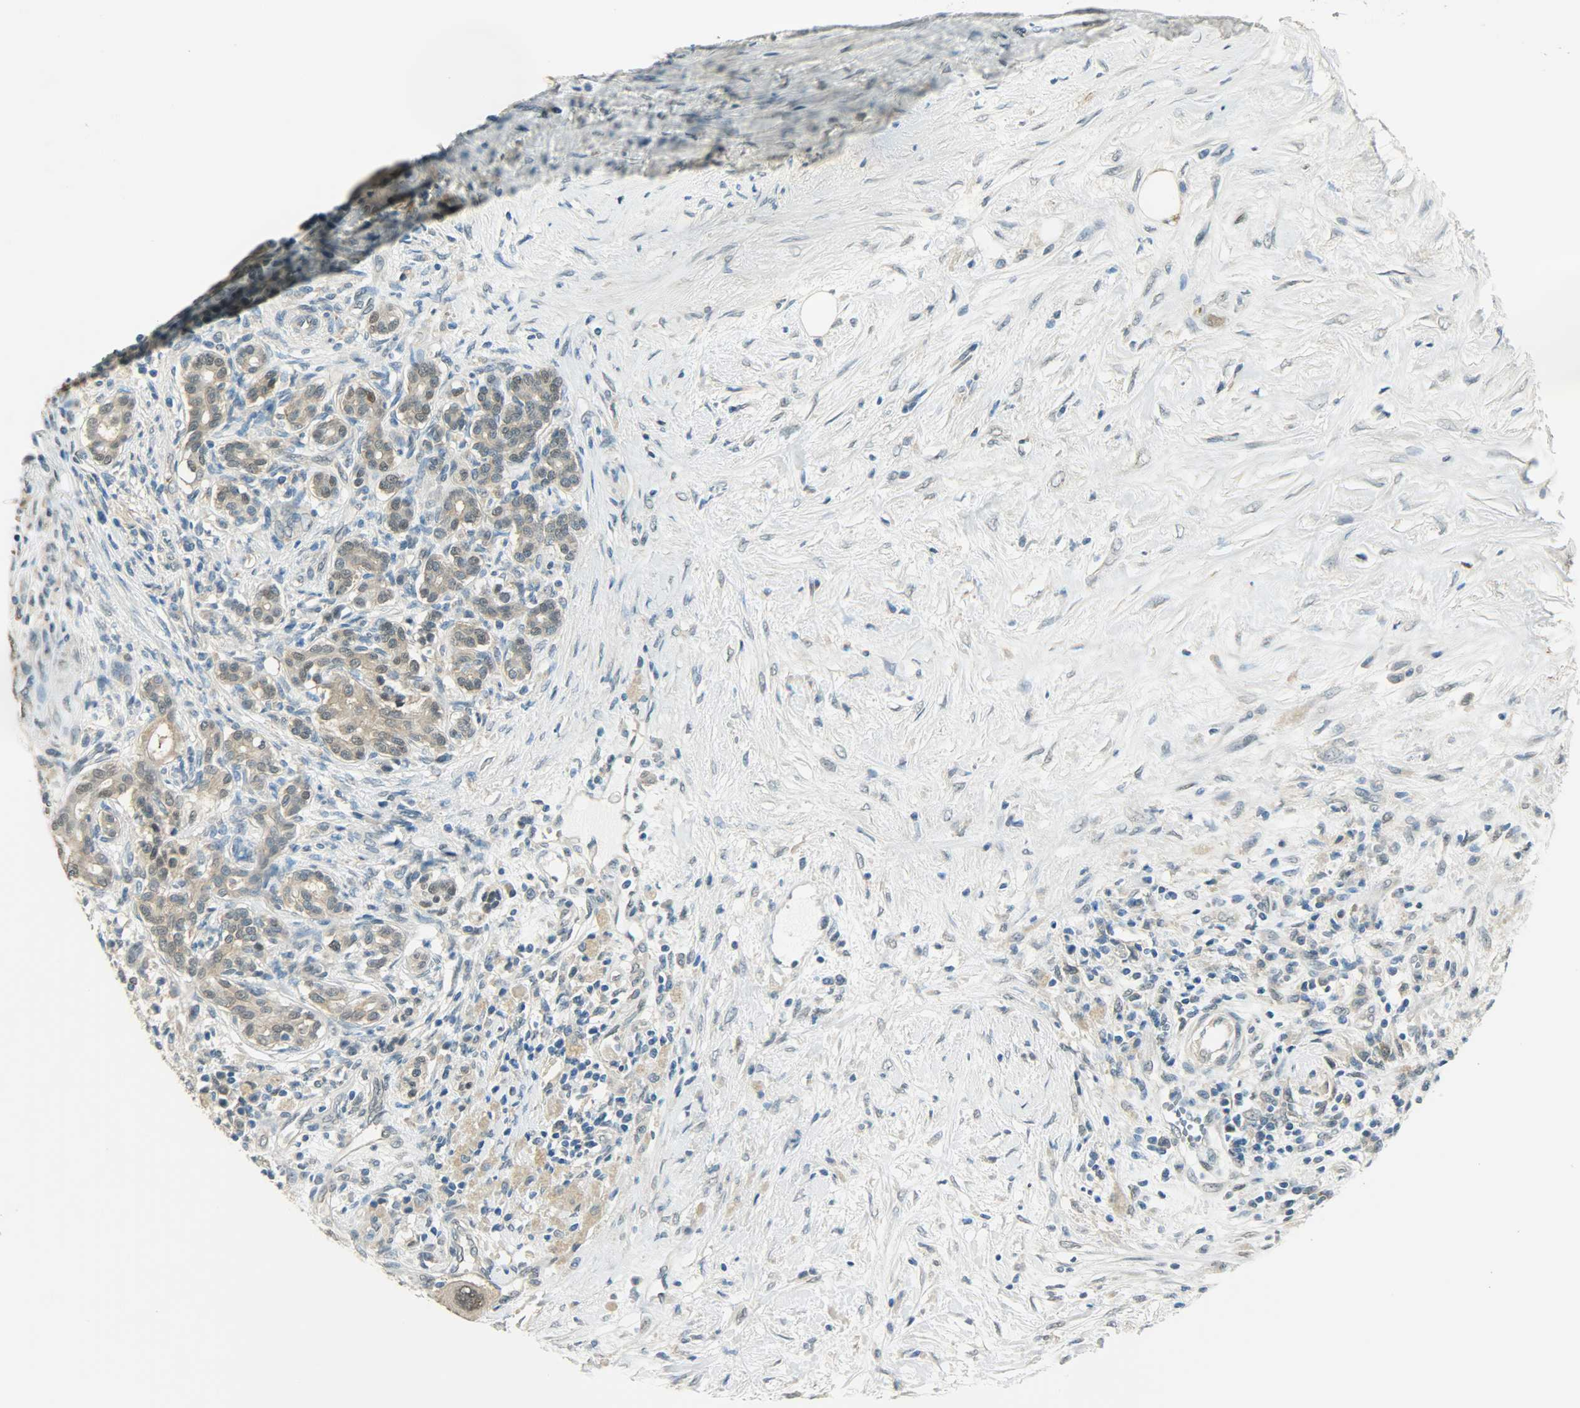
{"staining": {"intensity": "weak", "quantity": ">75%", "location": "cytoplasmic/membranous,nuclear"}, "tissue": "pancreatic cancer", "cell_type": "Tumor cells", "image_type": "cancer", "snomed": [{"axis": "morphology", "description": "Adenocarcinoma, NOS"}, {"axis": "topography", "description": "Pancreas"}], "caption": "This micrograph shows pancreatic adenocarcinoma stained with IHC to label a protein in brown. The cytoplasmic/membranous and nuclear of tumor cells show weak positivity for the protein. Nuclei are counter-stained blue.", "gene": "PRMT5", "patient": {"sex": "male", "age": 46}}